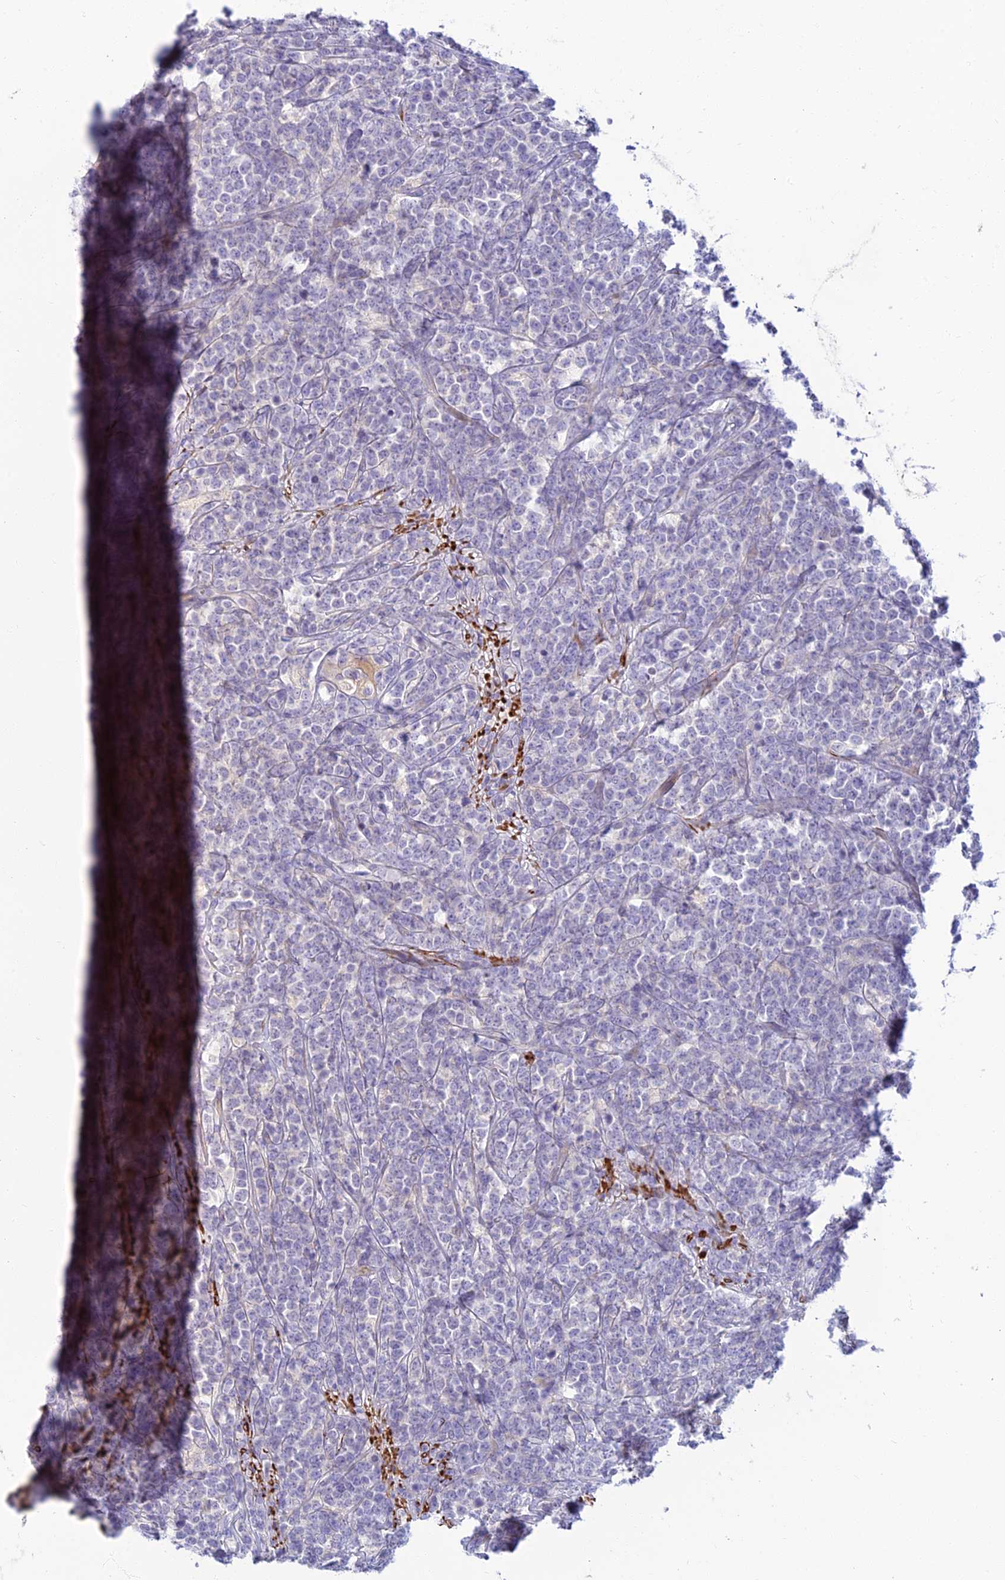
{"staining": {"intensity": "negative", "quantity": "none", "location": "none"}, "tissue": "lymphoma", "cell_type": "Tumor cells", "image_type": "cancer", "snomed": [{"axis": "morphology", "description": "Malignant lymphoma, non-Hodgkin's type, High grade"}, {"axis": "topography", "description": "Small intestine"}], "caption": "An immunohistochemistry (IHC) image of high-grade malignant lymphoma, non-Hodgkin's type is shown. There is no staining in tumor cells of high-grade malignant lymphoma, non-Hodgkin's type.", "gene": "CLIP4", "patient": {"sex": "male", "age": 8}}